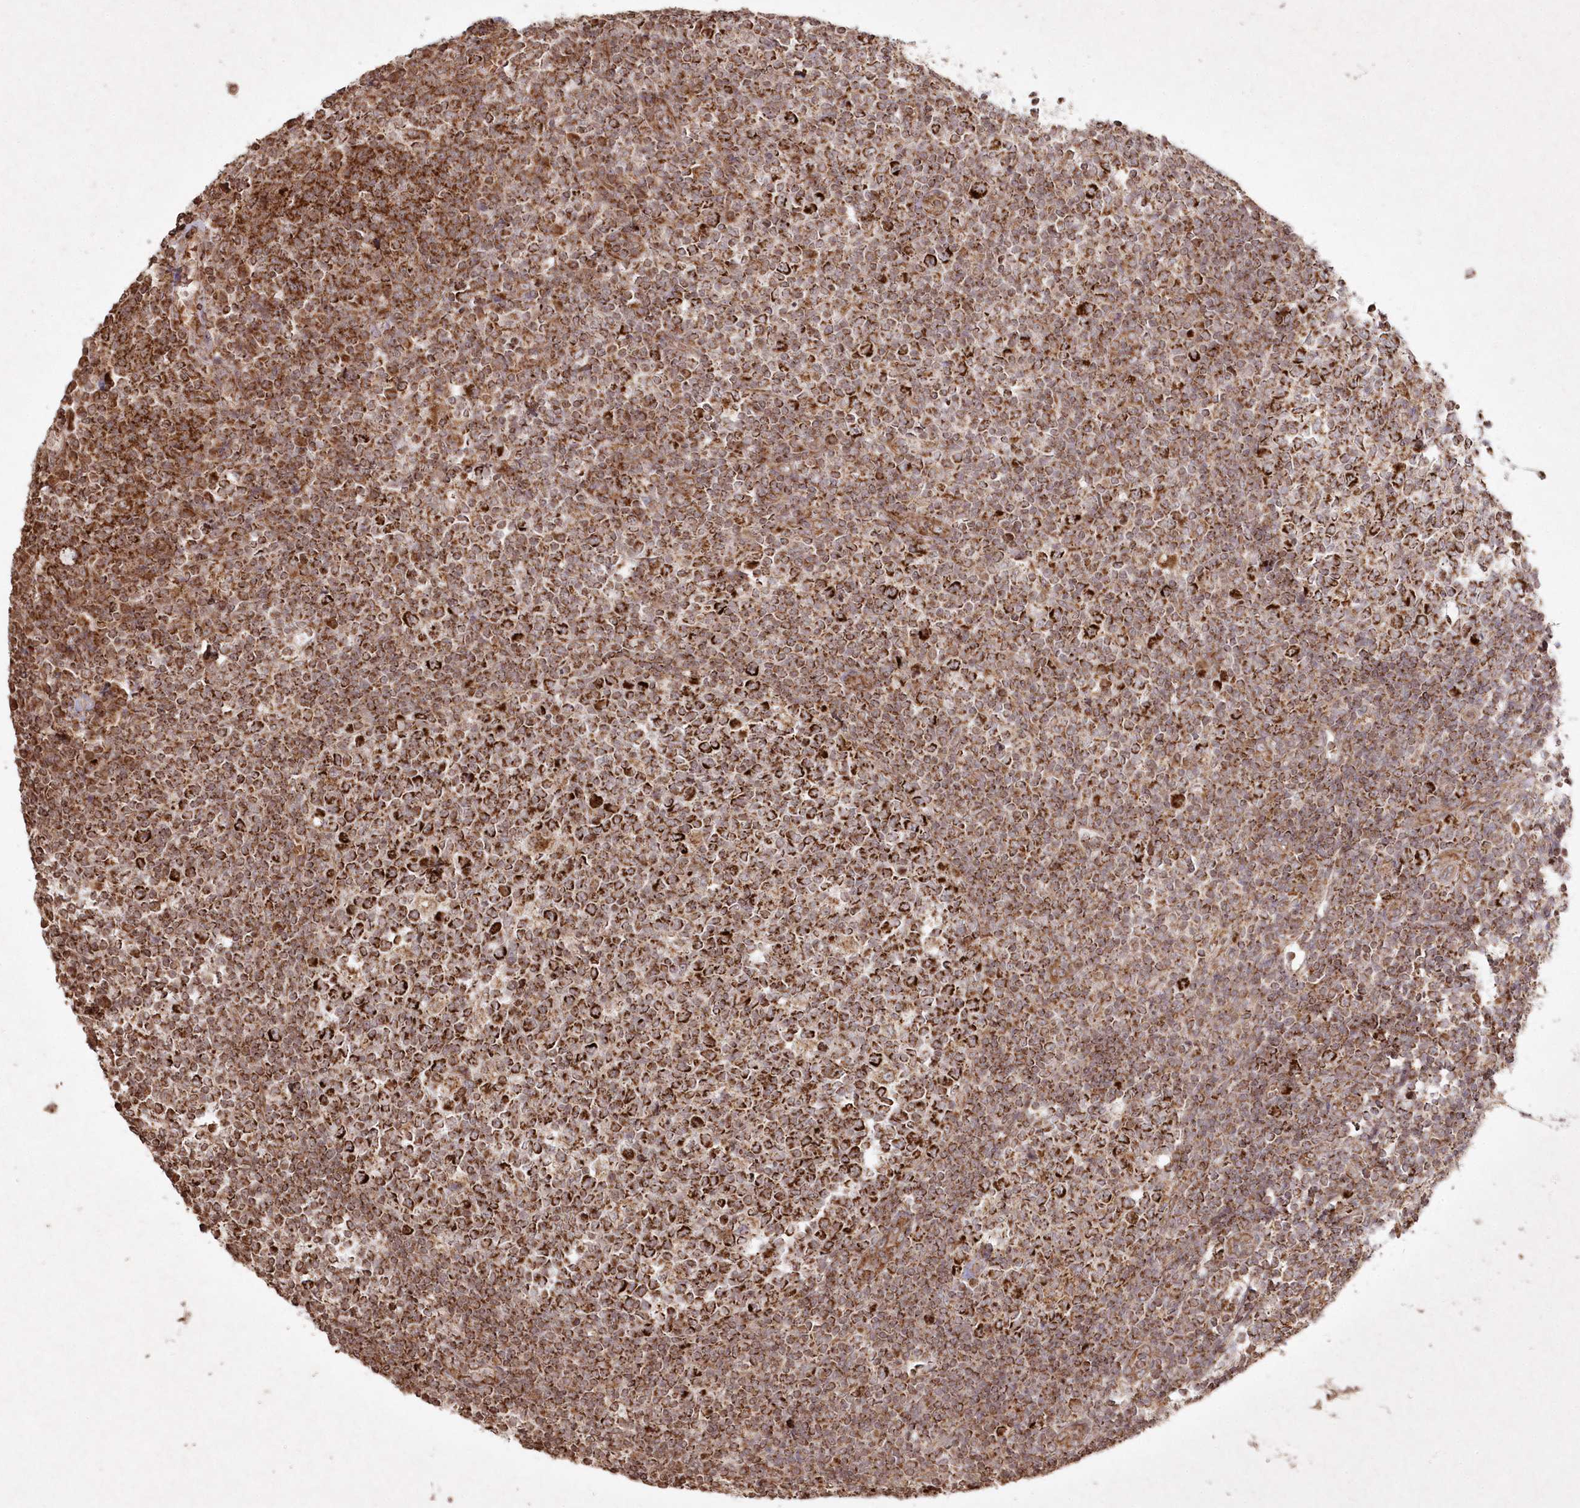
{"staining": {"intensity": "strong", "quantity": "25%-75%", "location": "cytoplasmic/membranous"}, "tissue": "tonsil", "cell_type": "Germinal center cells", "image_type": "normal", "snomed": [{"axis": "morphology", "description": "Normal tissue, NOS"}, {"axis": "topography", "description": "Tonsil"}], "caption": "Tonsil stained with immunohistochemistry (IHC) exhibits strong cytoplasmic/membranous staining in about 25%-75% of germinal center cells.", "gene": "LRPPRC", "patient": {"sex": "female", "age": 19}}